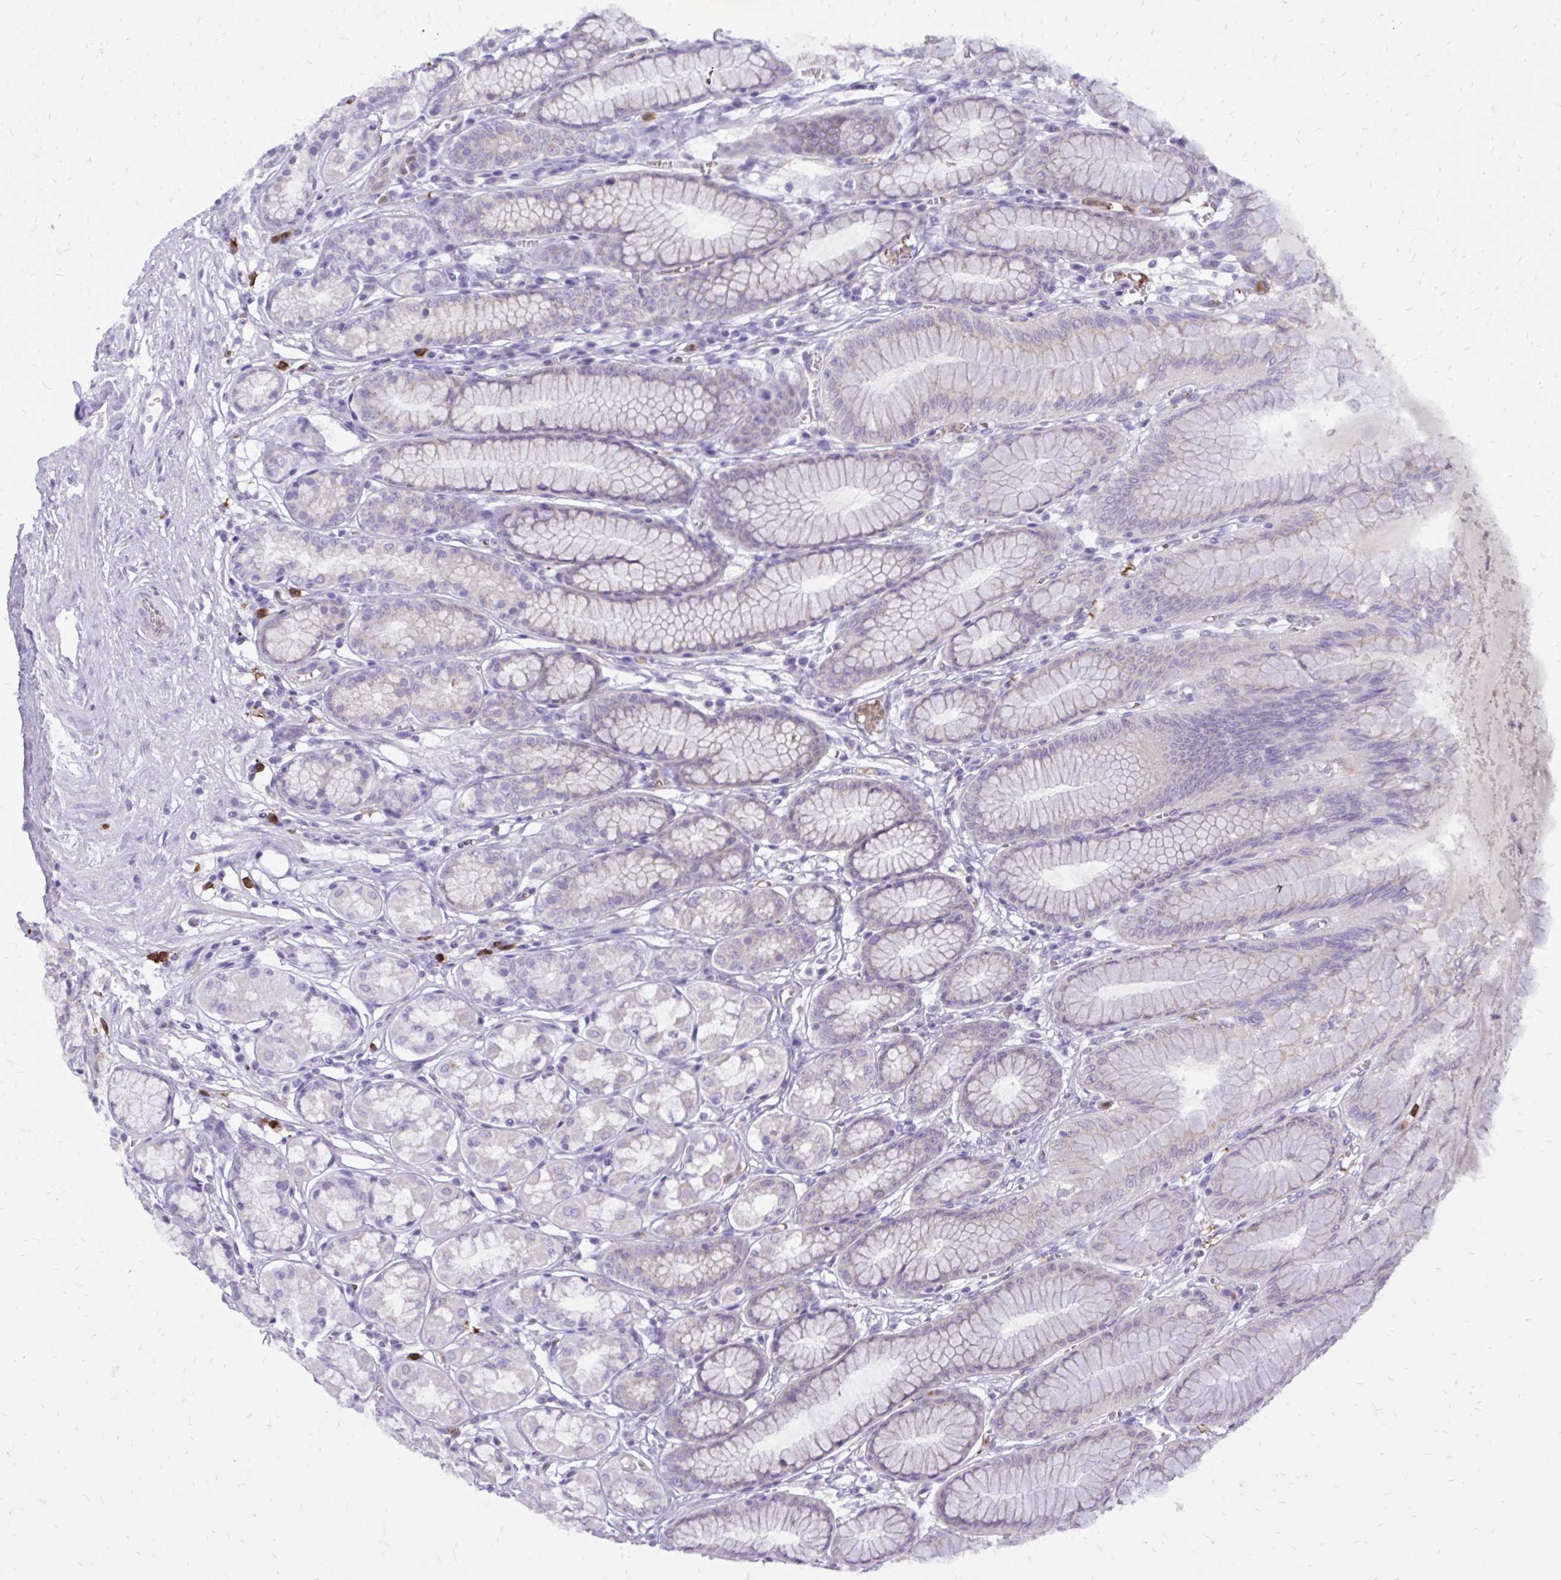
{"staining": {"intensity": "negative", "quantity": "none", "location": "none"}, "tissue": "stomach", "cell_type": "Glandular cells", "image_type": "normal", "snomed": [{"axis": "morphology", "description": "Normal tissue, NOS"}, {"axis": "topography", "description": "Stomach"}, {"axis": "topography", "description": "Stomach, lower"}], "caption": "Immunohistochemical staining of benign stomach exhibits no significant expression in glandular cells. (DAB IHC with hematoxylin counter stain).", "gene": "CAT", "patient": {"sex": "male", "age": 76}}